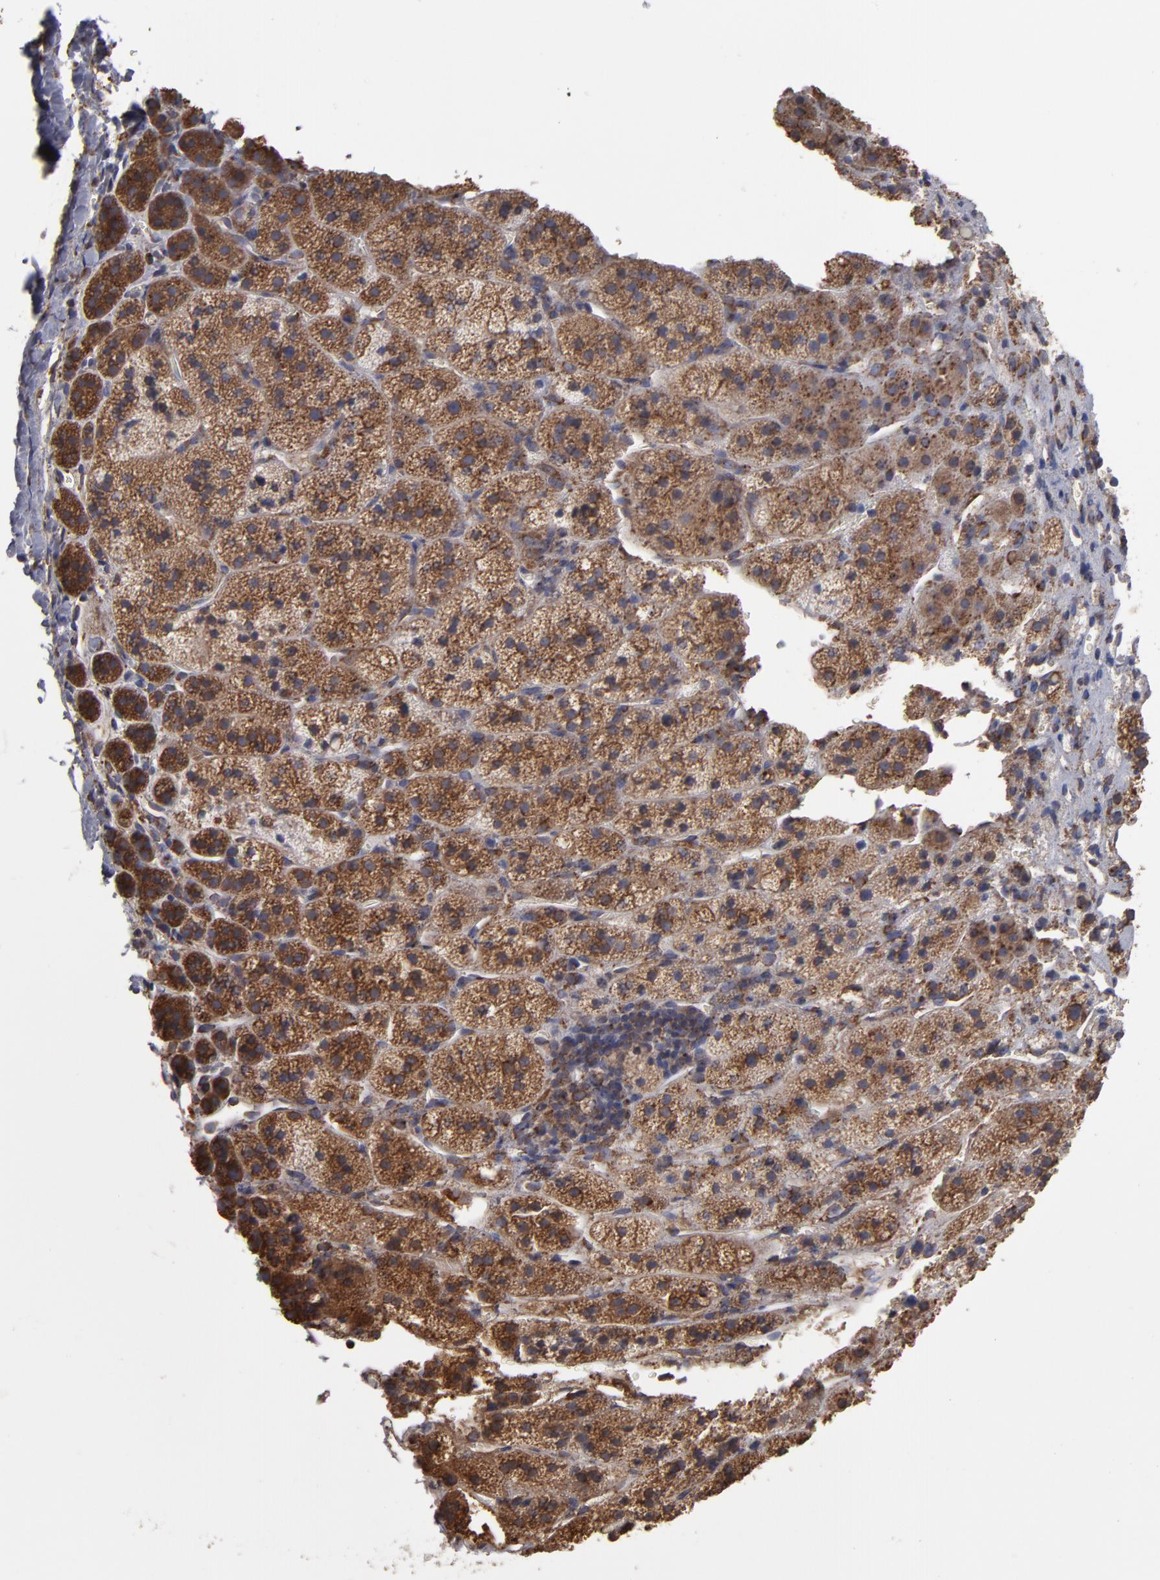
{"staining": {"intensity": "moderate", "quantity": ">75%", "location": "cytoplasmic/membranous"}, "tissue": "adrenal gland", "cell_type": "Glandular cells", "image_type": "normal", "snomed": [{"axis": "morphology", "description": "Normal tissue, NOS"}, {"axis": "topography", "description": "Adrenal gland"}], "caption": "Moderate cytoplasmic/membranous positivity is seen in about >75% of glandular cells in unremarkable adrenal gland. (IHC, brightfield microscopy, high magnification).", "gene": "SND1", "patient": {"sex": "female", "age": 44}}